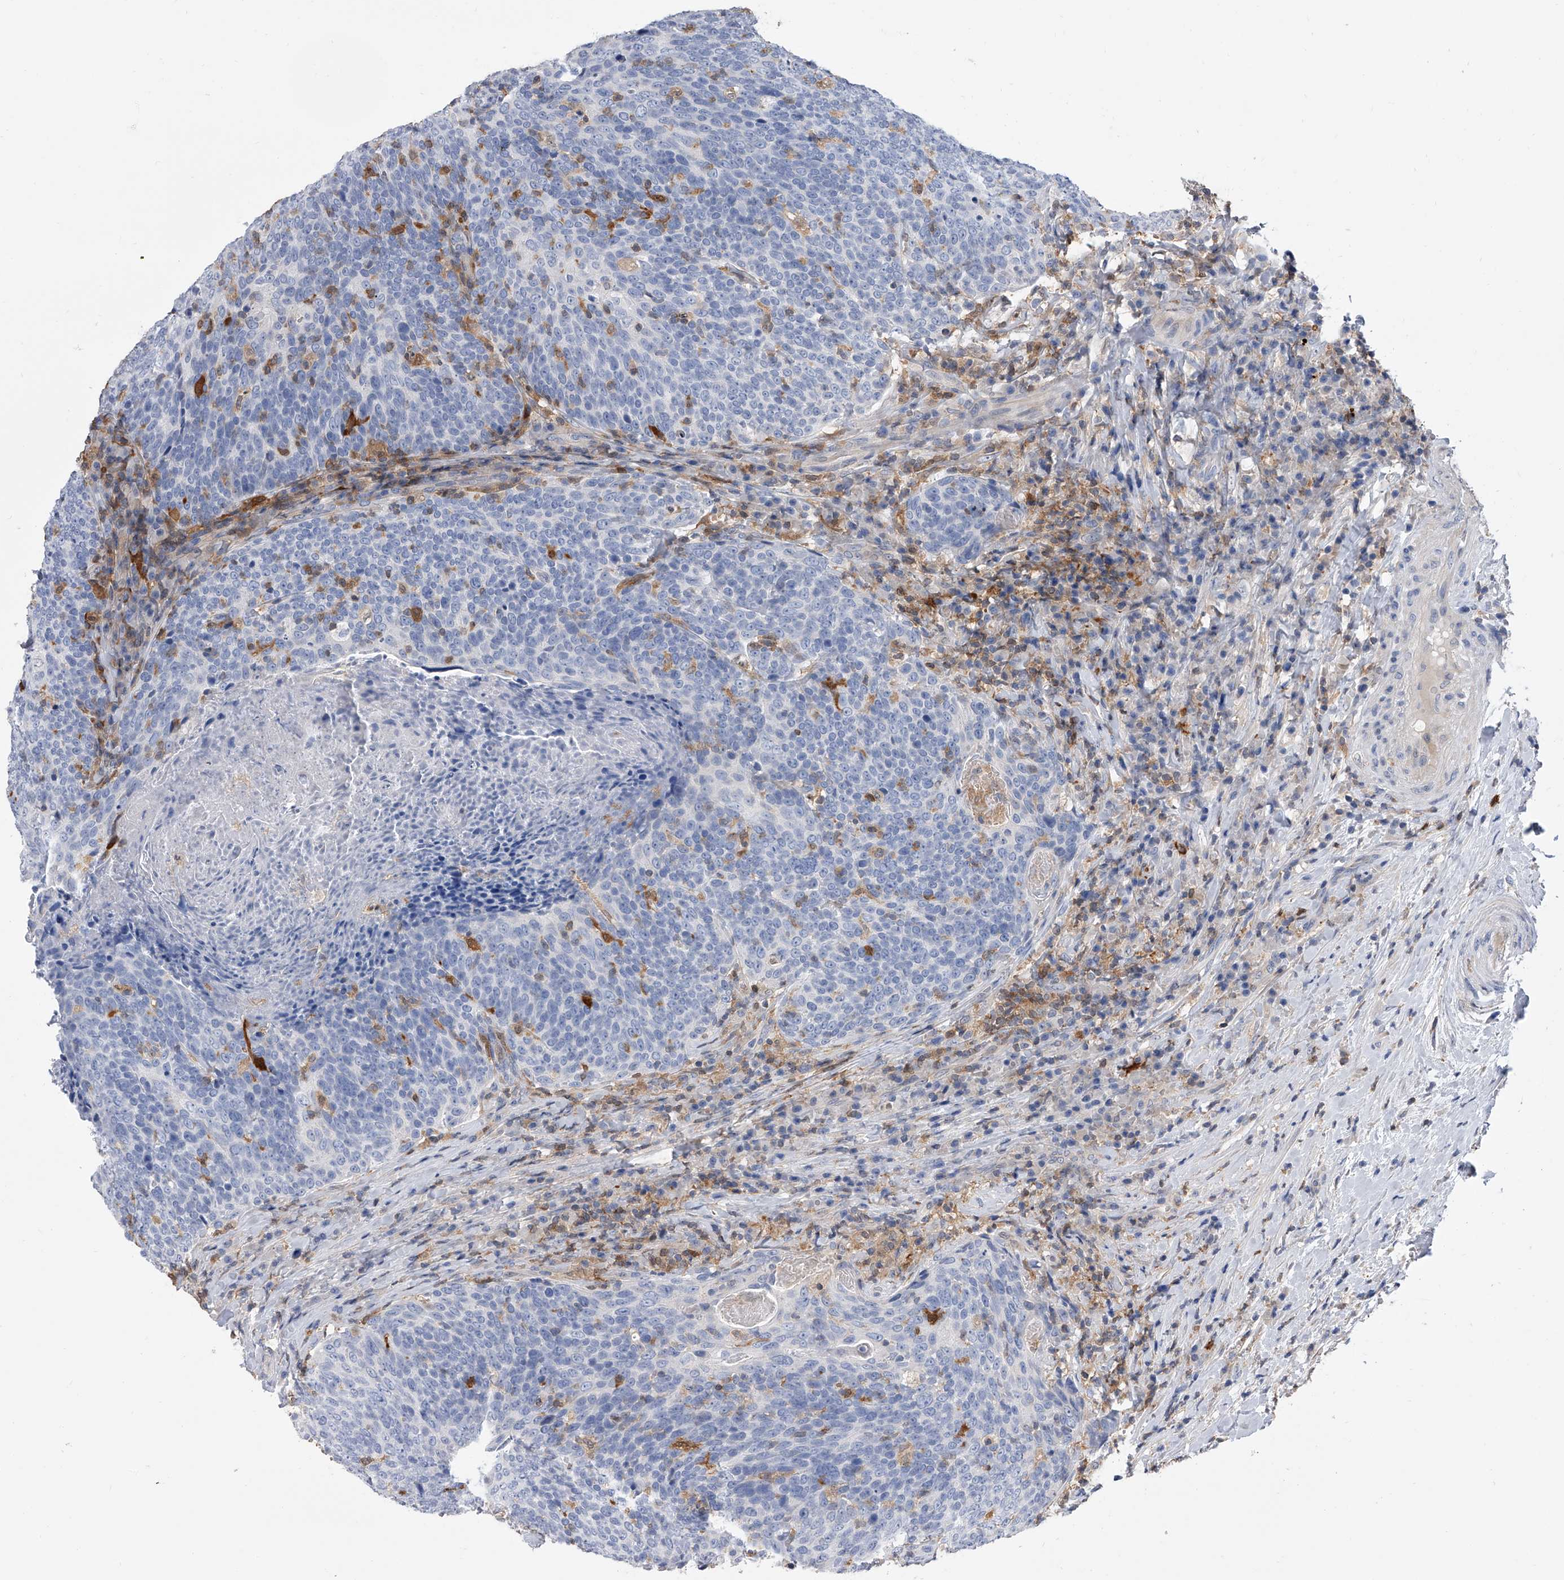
{"staining": {"intensity": "negative", "quantity": "none", "location": "none"}, "tissue": "head and neck cancer", "cell_type": "Tumor cells", "image_type": "cancer", "snomed": [{"axis": "morphology", "description": "Squamous cell carcinoma, NOS"}, {"axis": "morphology", "description": "Squamous cell carcinoma, metastatic, NOS"}, {"axis": "topography", "description": "Lymph node"}, {"axis": "topography", "description": "Head-Neck"}], "caption": "Human head and neck cancer stained for a protein using IHC shows no staining in tumor cells.", "gene": "SERPINB9", "patient": {"sex": "male", "age": 62}}